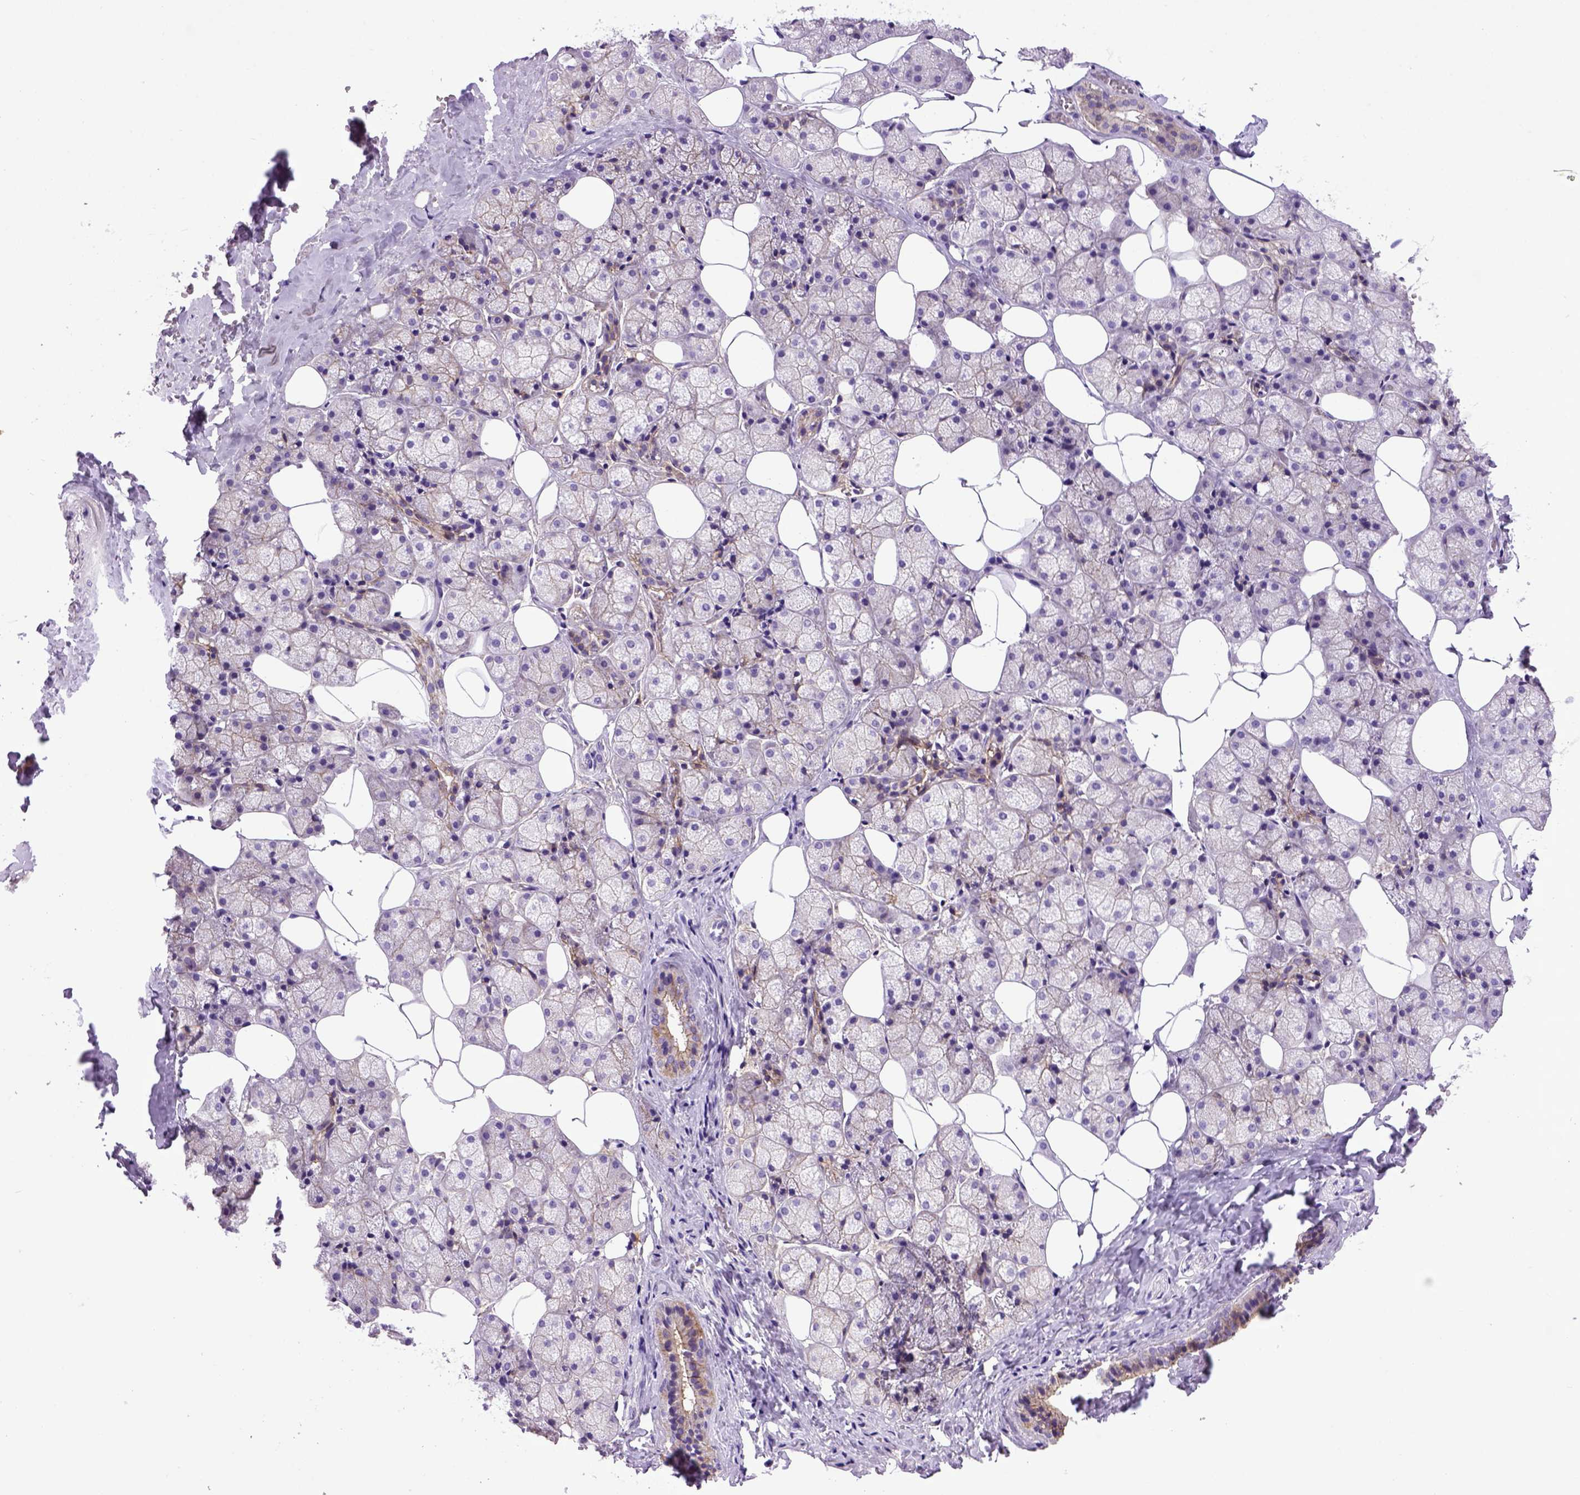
{"staining": {"intensity": "moderate", "quantity": "25%-75%", "location": "cytoplasmic/membranous"}, "tissue": "salivary gland", "cell_type": "Glandular cells", "image_type": "normal", "snomed": [{"axis": "morphology", "description": "Normal tissue, NOS"}, {"axis": "topography", "description": "Salivary gland"}], "caption": "This photomicrograph shows IHC staining of benign human salivary gland, with medium moderate cytoplasmic/membranous positivity in approximately 25%-75% of glandular cells.", "gene": "CDH1", "patient": {"sex": "male", "age": 38}}